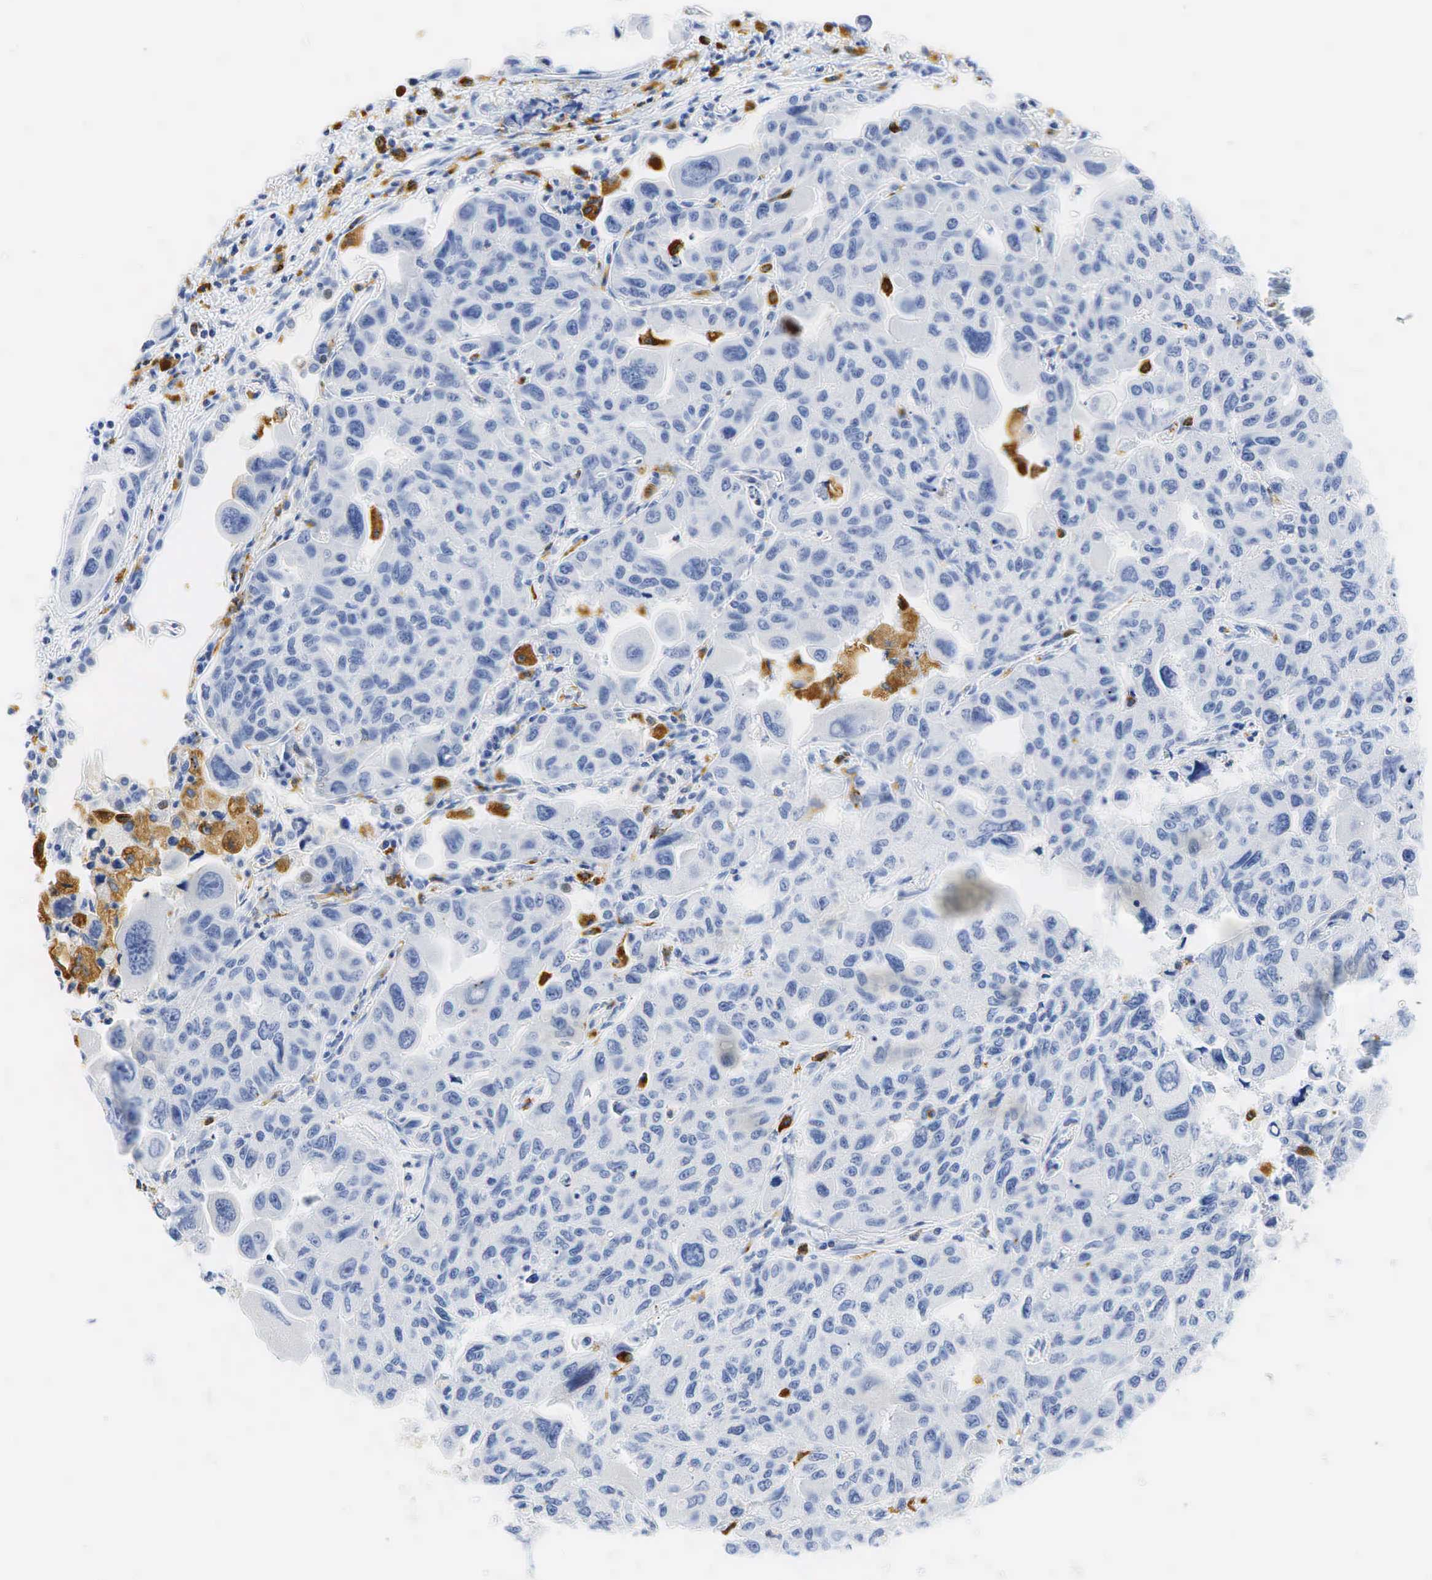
{"staining": {"intensity": "negative", "quantity": "none", "location": "none"}, "tissue": "lung cancer", "cell_type": "Tumor cells", "image_type": "cancer", "snomed": [{"axis": "morphology", "description": "Adenocarcinoma, NOS"}, {"axis": "topography", "description": "Lung"}], "caption": "Lung adenocarcinoma was stained to show a protein in brown. There is no significant positivity in tumor cells.", "gene": "CD68", "patient": {"sex": "male", "age": 64}}